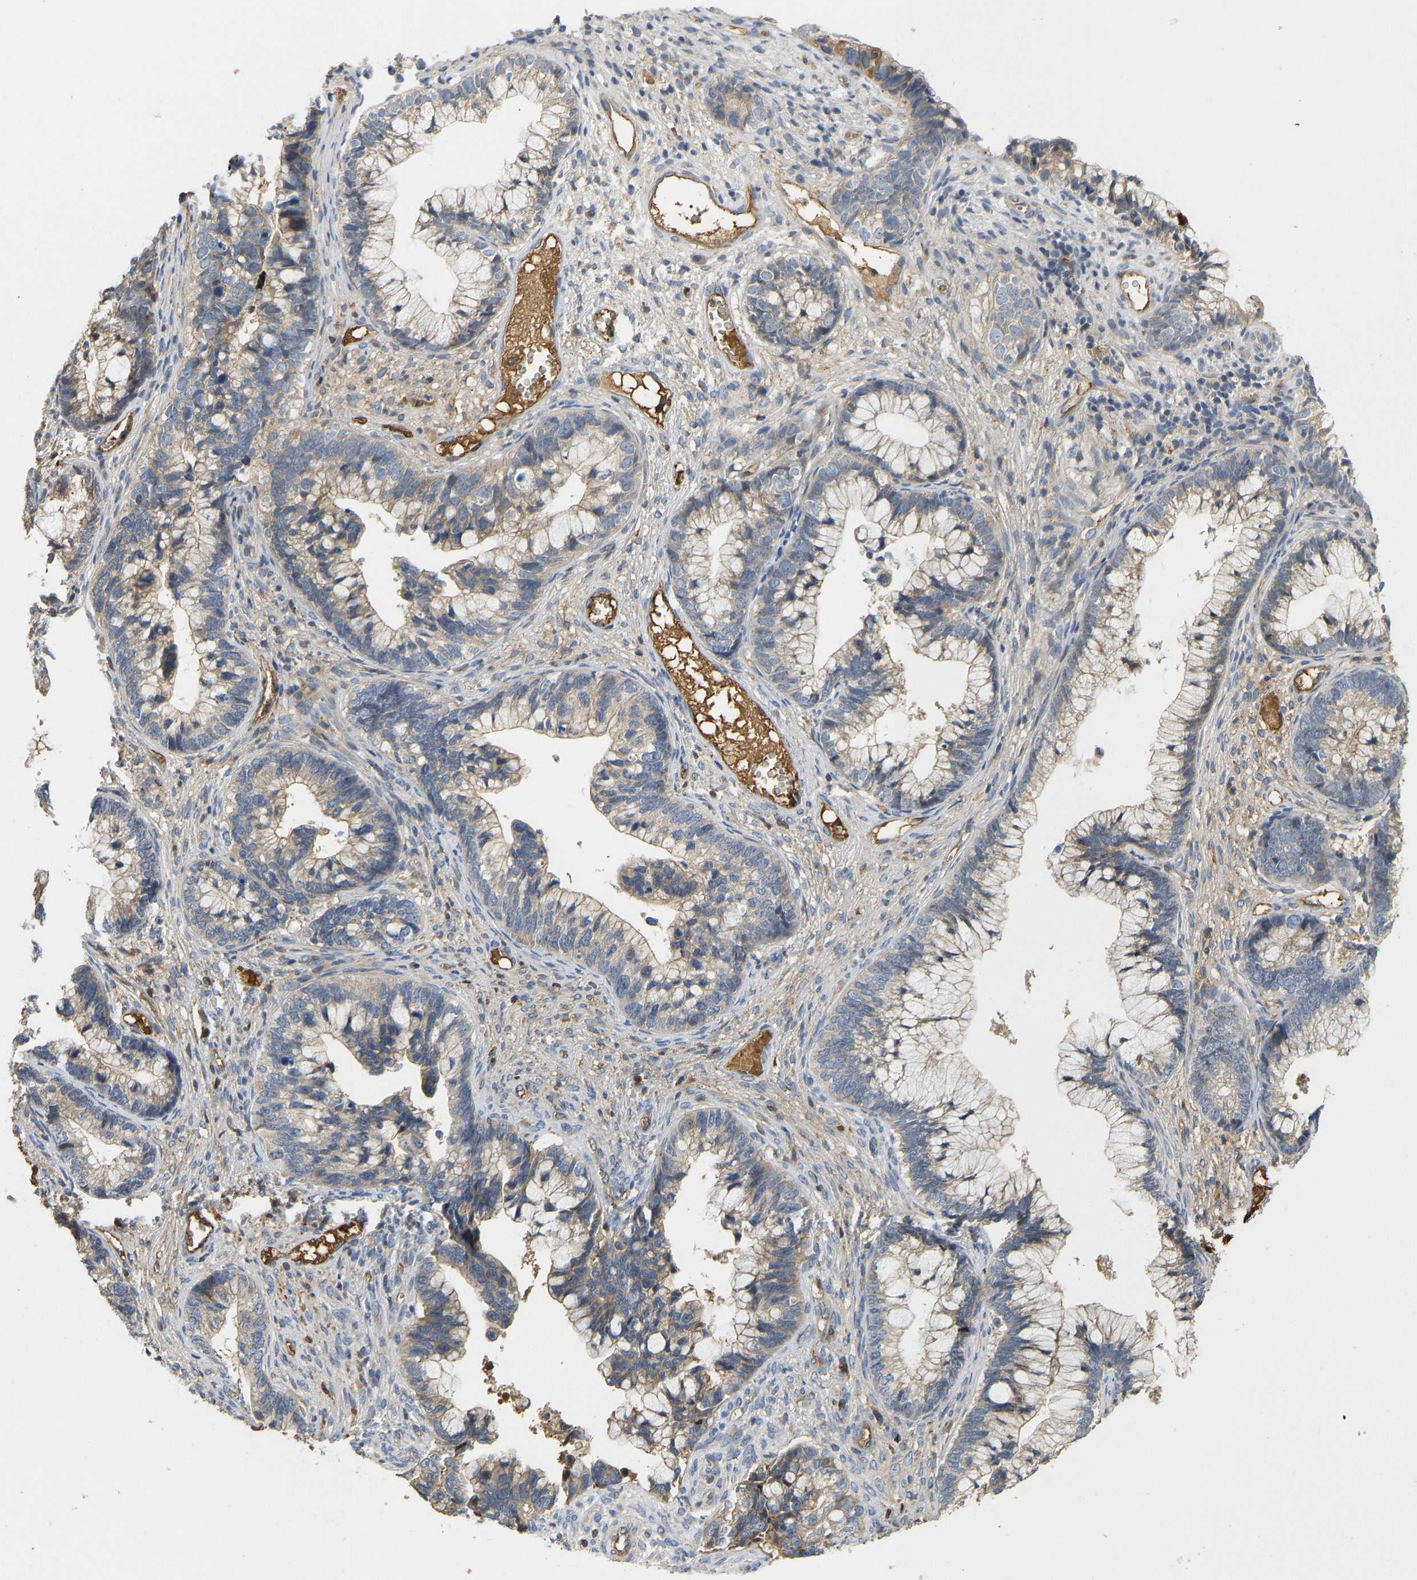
{"staining": {"intensity": "weak", "quantity": ">75%", "location": "cytoplasmic/membranous"}, "tissue": "cervical cancer", "cell_type": "Tumor cells", "image_type": "cancer", "snomed": [{"axis": "morphology", "description": "Adenocarcinoma, NOS"}, {"axis": "topography", "description": "Cervix"}], "caption": "The immunohistochemical stain shows weak cytoplasmic/membranous staining in tumor cells of cervical cancer (adenocarcinoma) tissue.", "gene": "VCPKMT", "patient": {"sex": "female", "age": 44}}